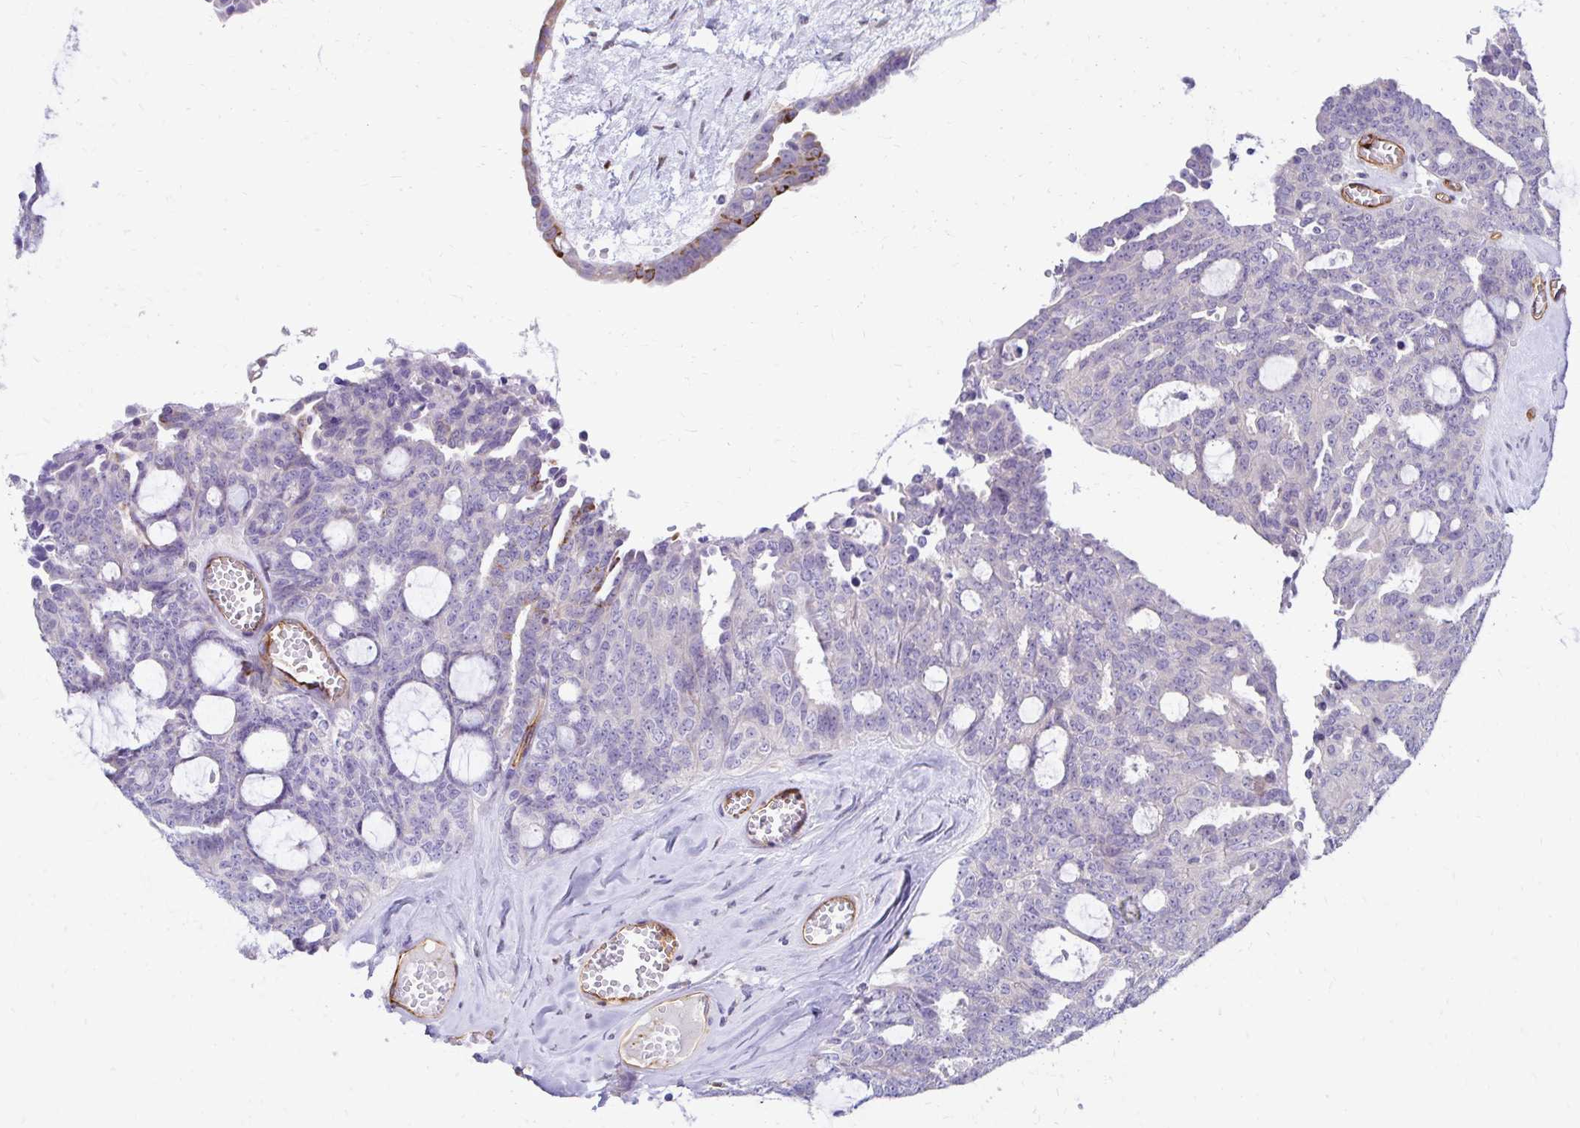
{"staining": {"intensity": "negative", "quantity": "none", "location": "none"}, "tissue": "ovarian cancer", "cell_type": "Tumor cells", "image_type": "cancer", "snomed": [{"axis": "morphology", "description": "Cystadenocarcinoma, serous, NOS"}, {"axis": "topography", "description": "Ovary"}], "caption": "This is a histopathology image of immunohistochemistry staining of serous cystadenocarcinoma (ovarian), which shows no staining in tumor cells.", "gene": "TTYH1", "patient": {"sex": "female", "age": 71}}